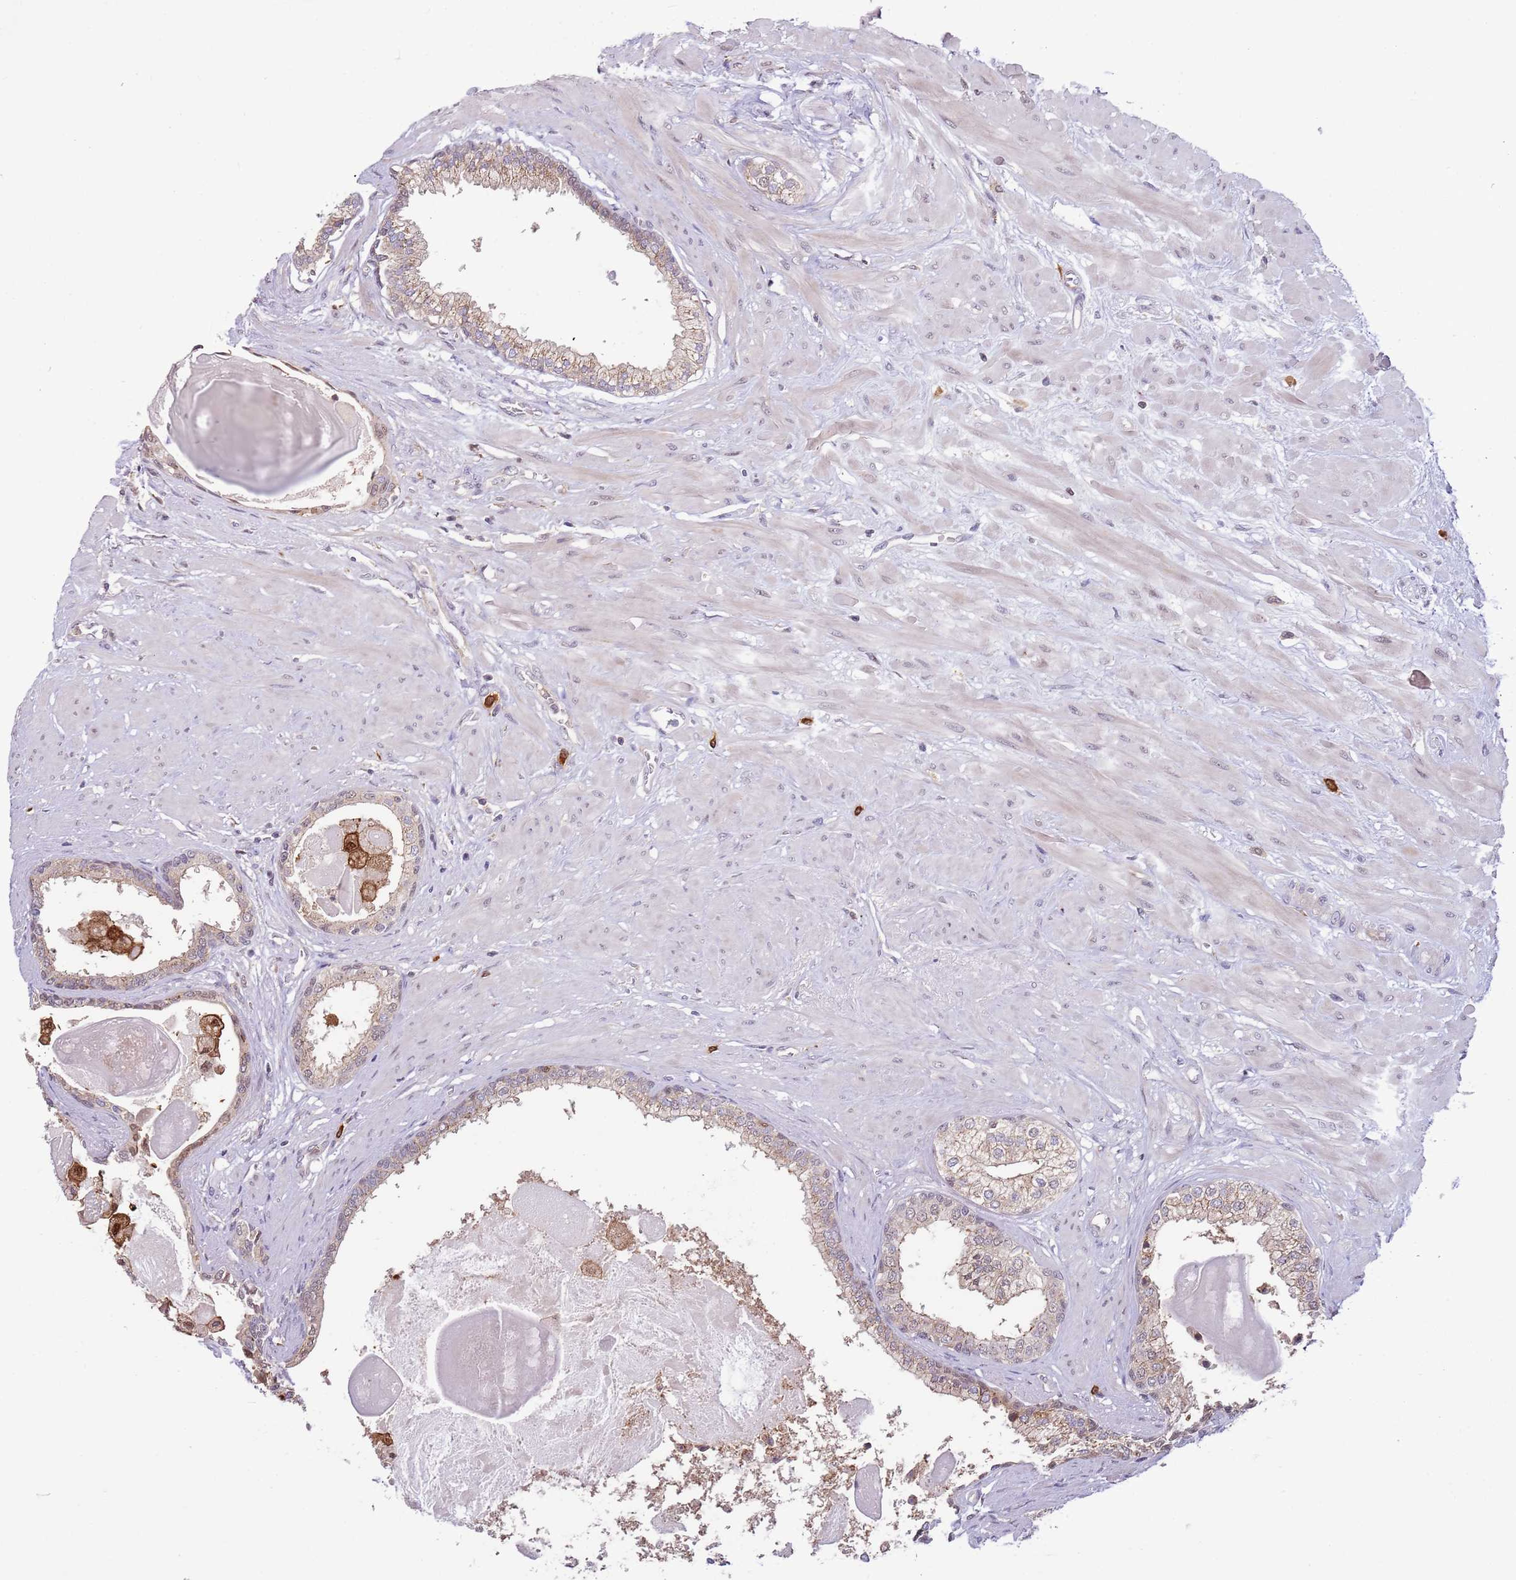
{"staining": {"intensity": "weak", "quantity": ">75%", "location": "cytoplasmic/membranous"}, "tissue": "prostate", "cell_type": "Glandular cells", "image_type": "normal", "snomed": [{"axis": "morphology", "description": "Normal tissue, NOS"}, {"axis": "topography", "description": "Prostate"}], "caption": "Immunohistochemistry (IHC) (DAB) staining of benign prostate displays weak cytoplasmic/membranous protein staining in about >75% of glandular cells.", "gene": "CCNJL", "patient": {"sex": "male", "age": 57}}